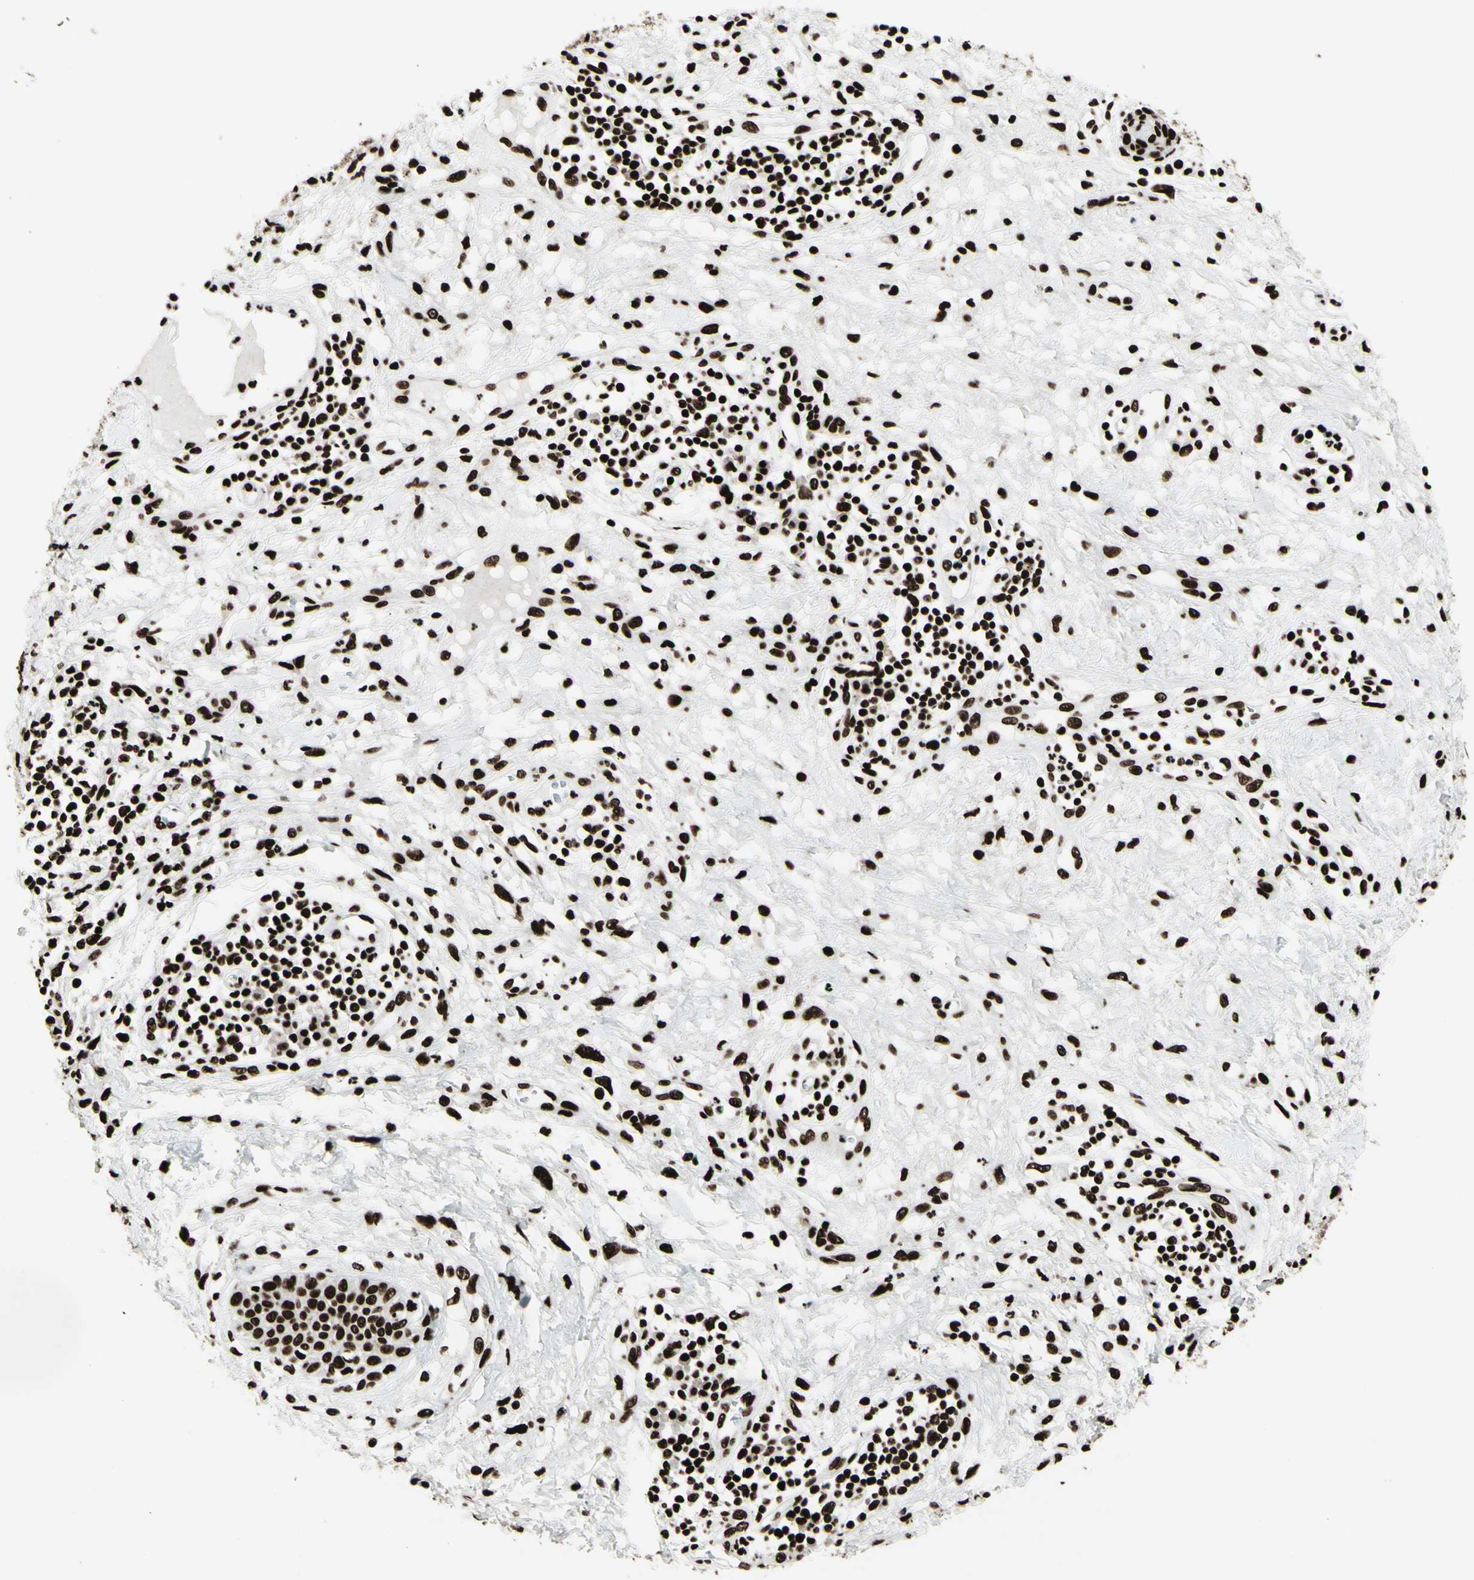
{"staining": {"intensity": "strong", "quantity": ">75%", "location": "nuclear"}, "tissue": "skin cancer", "cell_type": "Tumor cells", "image_type": "cancer", "snomed": [{"axis": "morphology", "description": "Squamous cell carcinoma, NOS"}, {"axis": "topography", "description": "Skin"}], "caption": "An image of skin squamous cell carcinoma stained for a protein demonstrates strong nuclear brown staining in tumor cells.", "gene": "U2AF2", "patient": {"sex": "female", "age": 78}}